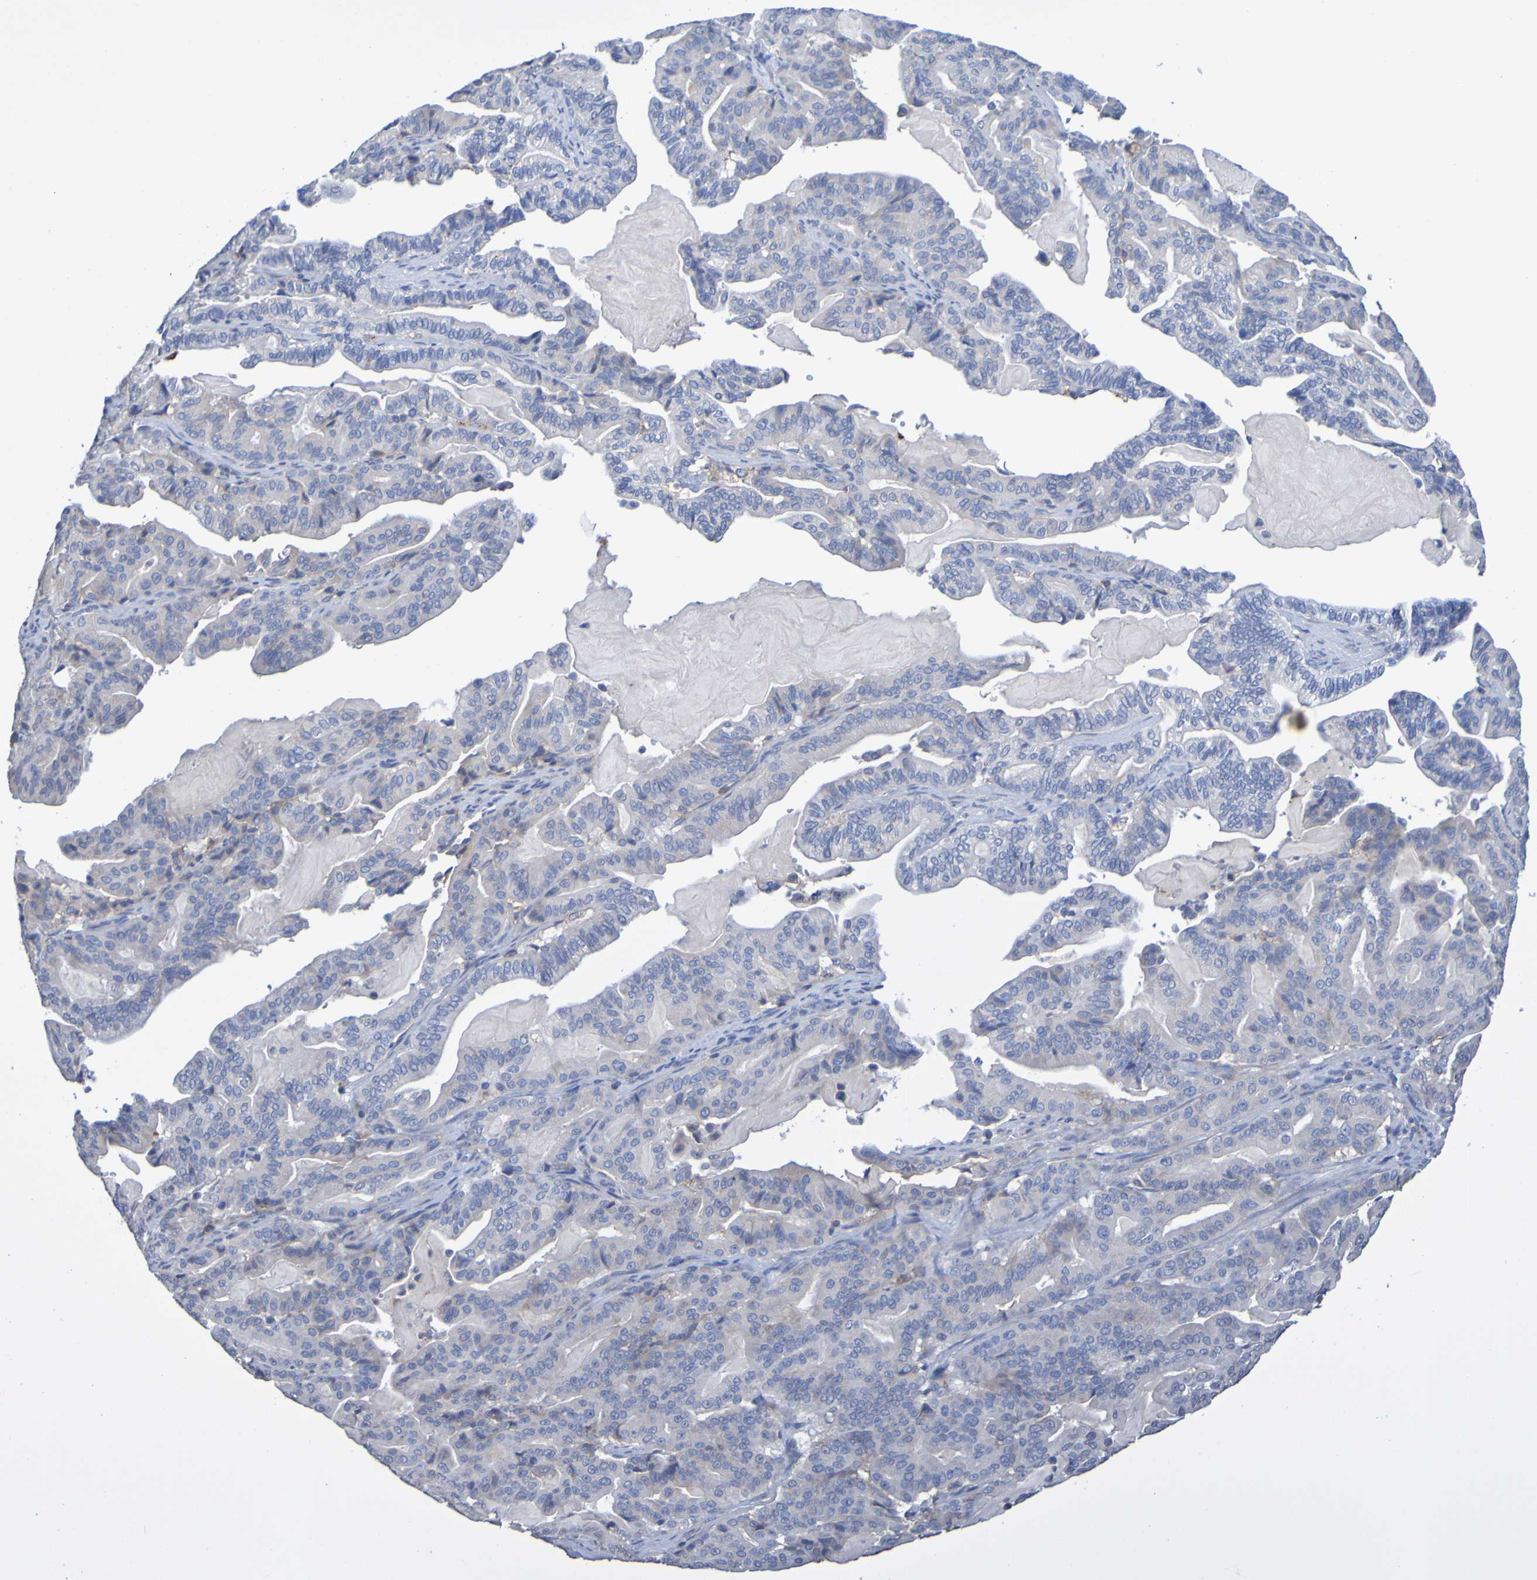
{"staining": {"intensity": "negative", "quantity": "none", "location": "none"}, "tissue": "pancreatic cancer", "cell_type": "Tumor cells", "image_type": "cancer", "snomed": [{"axis": "morphology", "description": "Adenocarcinoma, NOS"}, {"axis": "topography", "description": "Pancreas"}], "caption": "IHC of adenocarcinoma (pancreatic) exhibits no positivity in tumor cells.", "gene": "SLC3A2", "patient": {"sex": "male", "age": 63}}